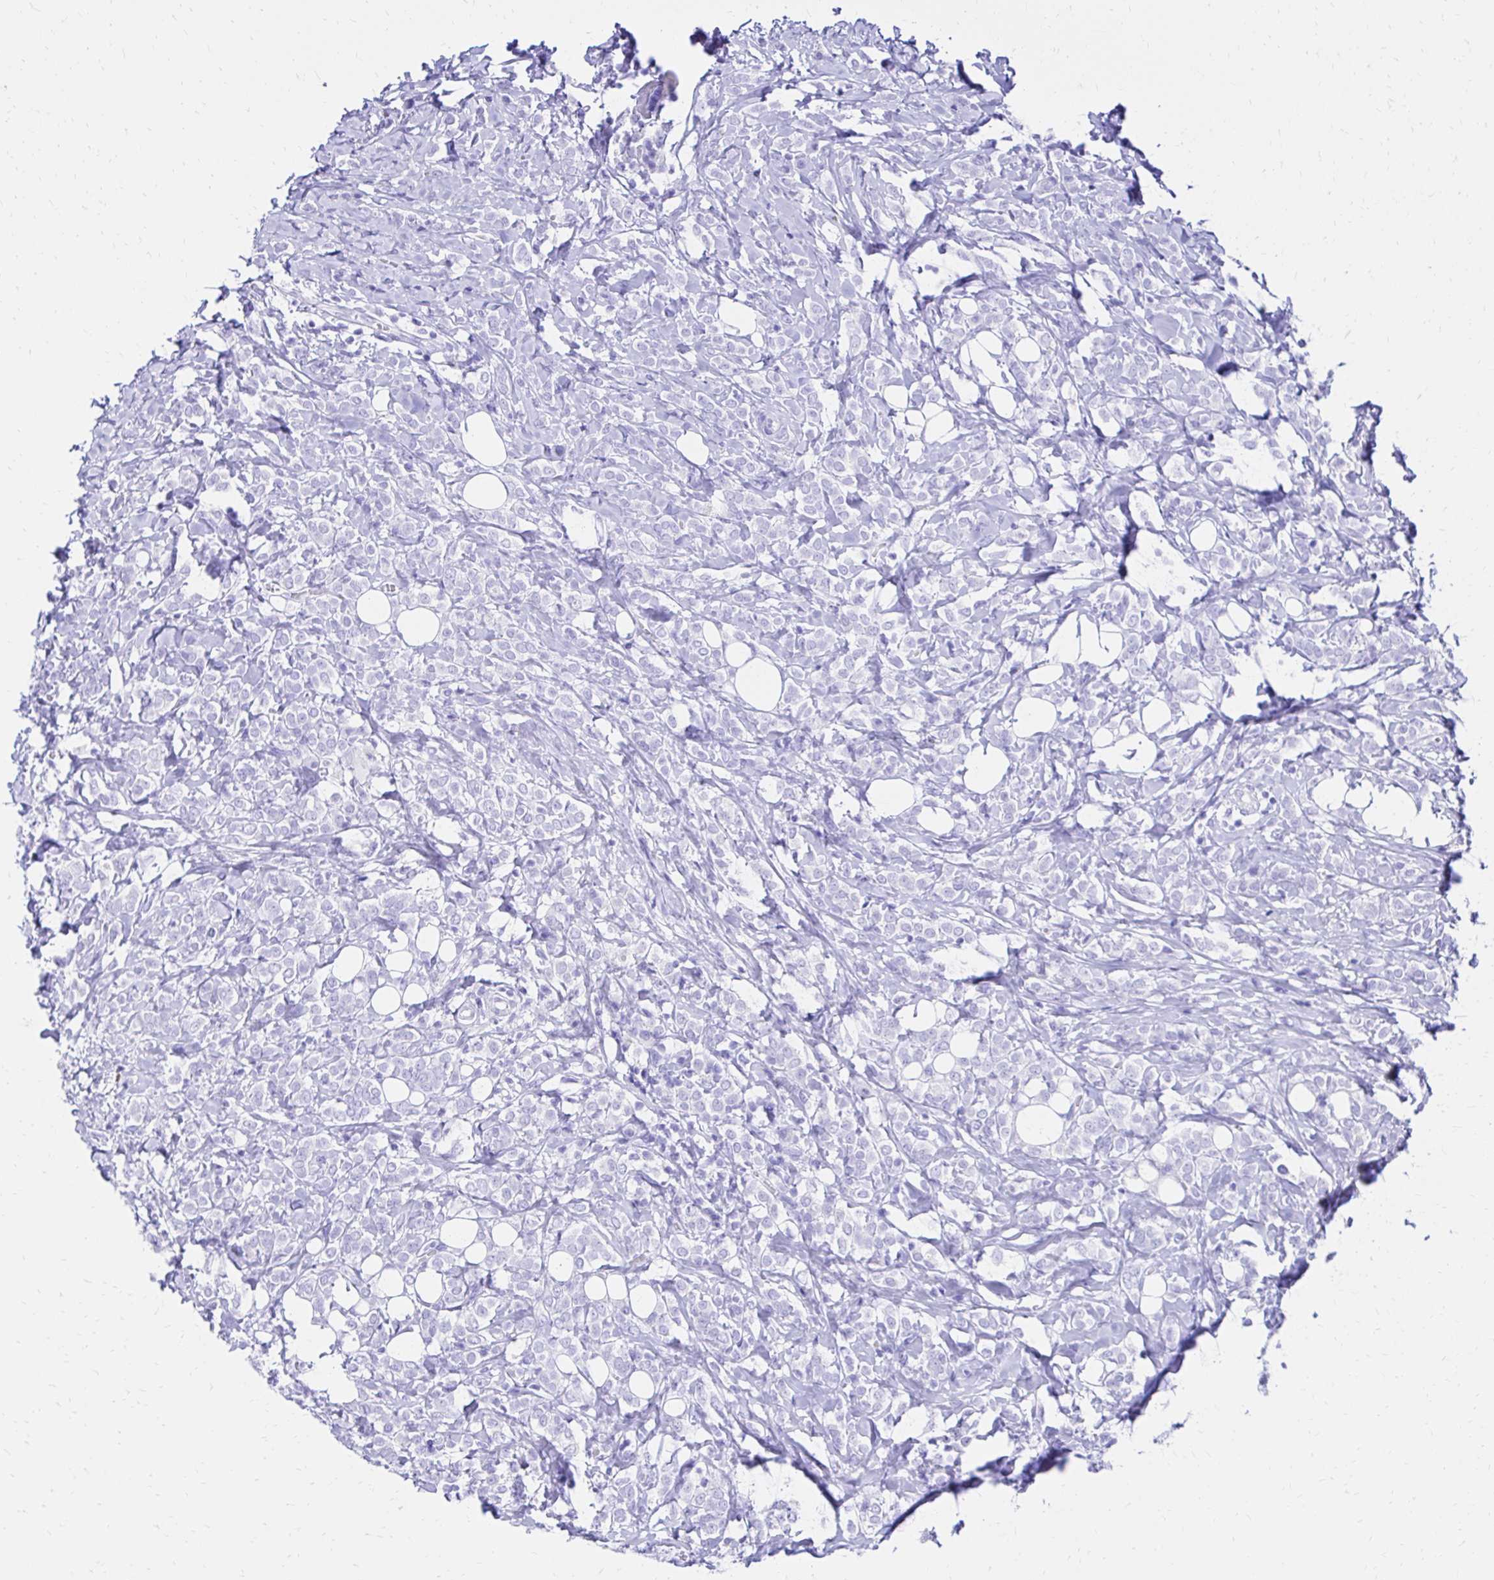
{"staining": {"intensity": "negative", "quantity": "none", "location": "none"}, "tissue": "breast cancer", "cell_type": "Tumor cells", "image_type": "cancer", "snomed": [{"axis": "morphology", "description": "Lobular carcinoma"}, {"axis": "topography", "description": "Breast"}], "caption": "This is an IHC image of human breast cancer. There is no expression in tumor cells.", "gene": "S100G", "patient": {"sex": "female", "age": 49}}